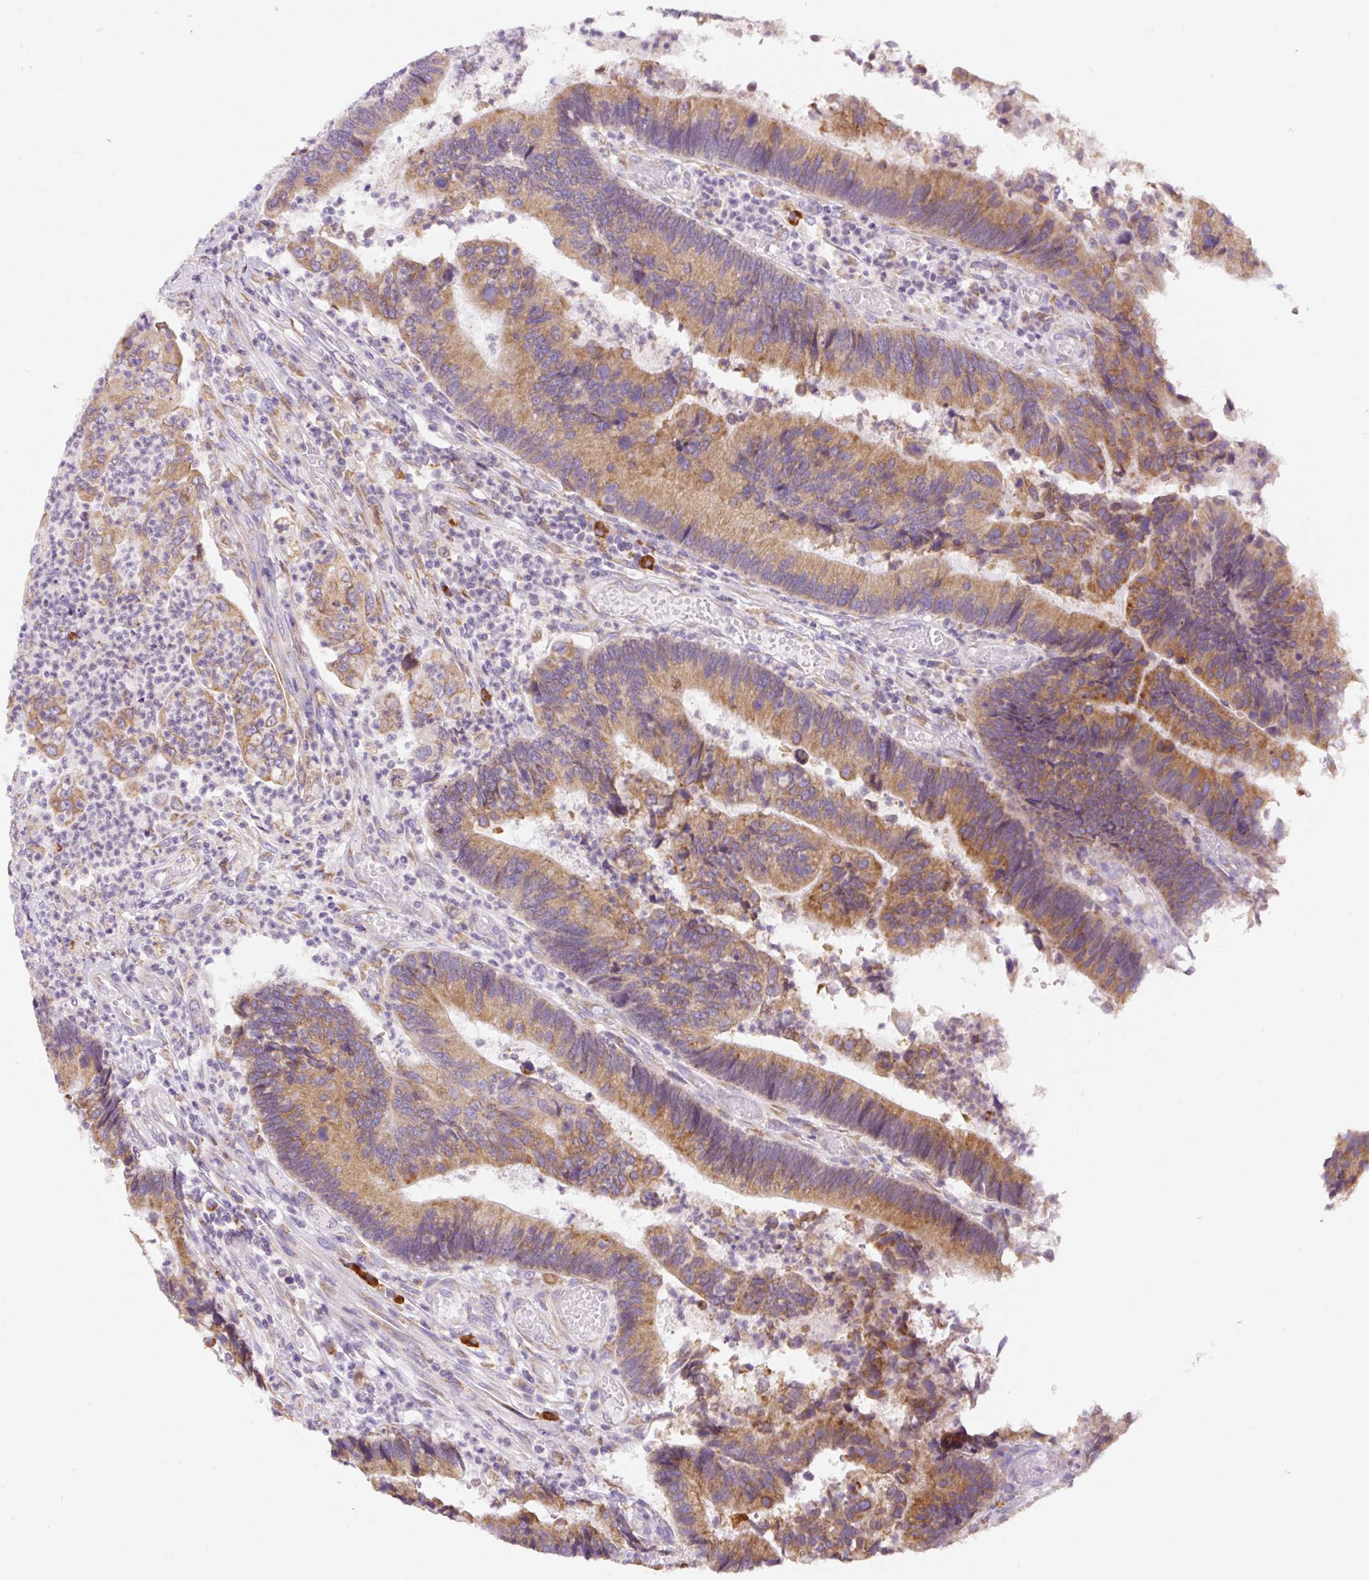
{"staining": {"intensity": "moderate", "quantity": ">75%", "location": "cytoplasmic/membranous"}, "tissue": "colorectal cancer", "cell_type": "Tumor cells", "image_type": "cancer", "snomed": [{"axis": "morphology", "description": "Adenocarcinoma, NOS"}, {"axis": "topography", "description": "Colon"}], "caption": "Protein staining reveals moderate cytoplasmic/membranous expression in about >75% of tumor cells in colorectal cancer.", "gene": "DDOST", "patient": {"sex": "female", "age": 67}}